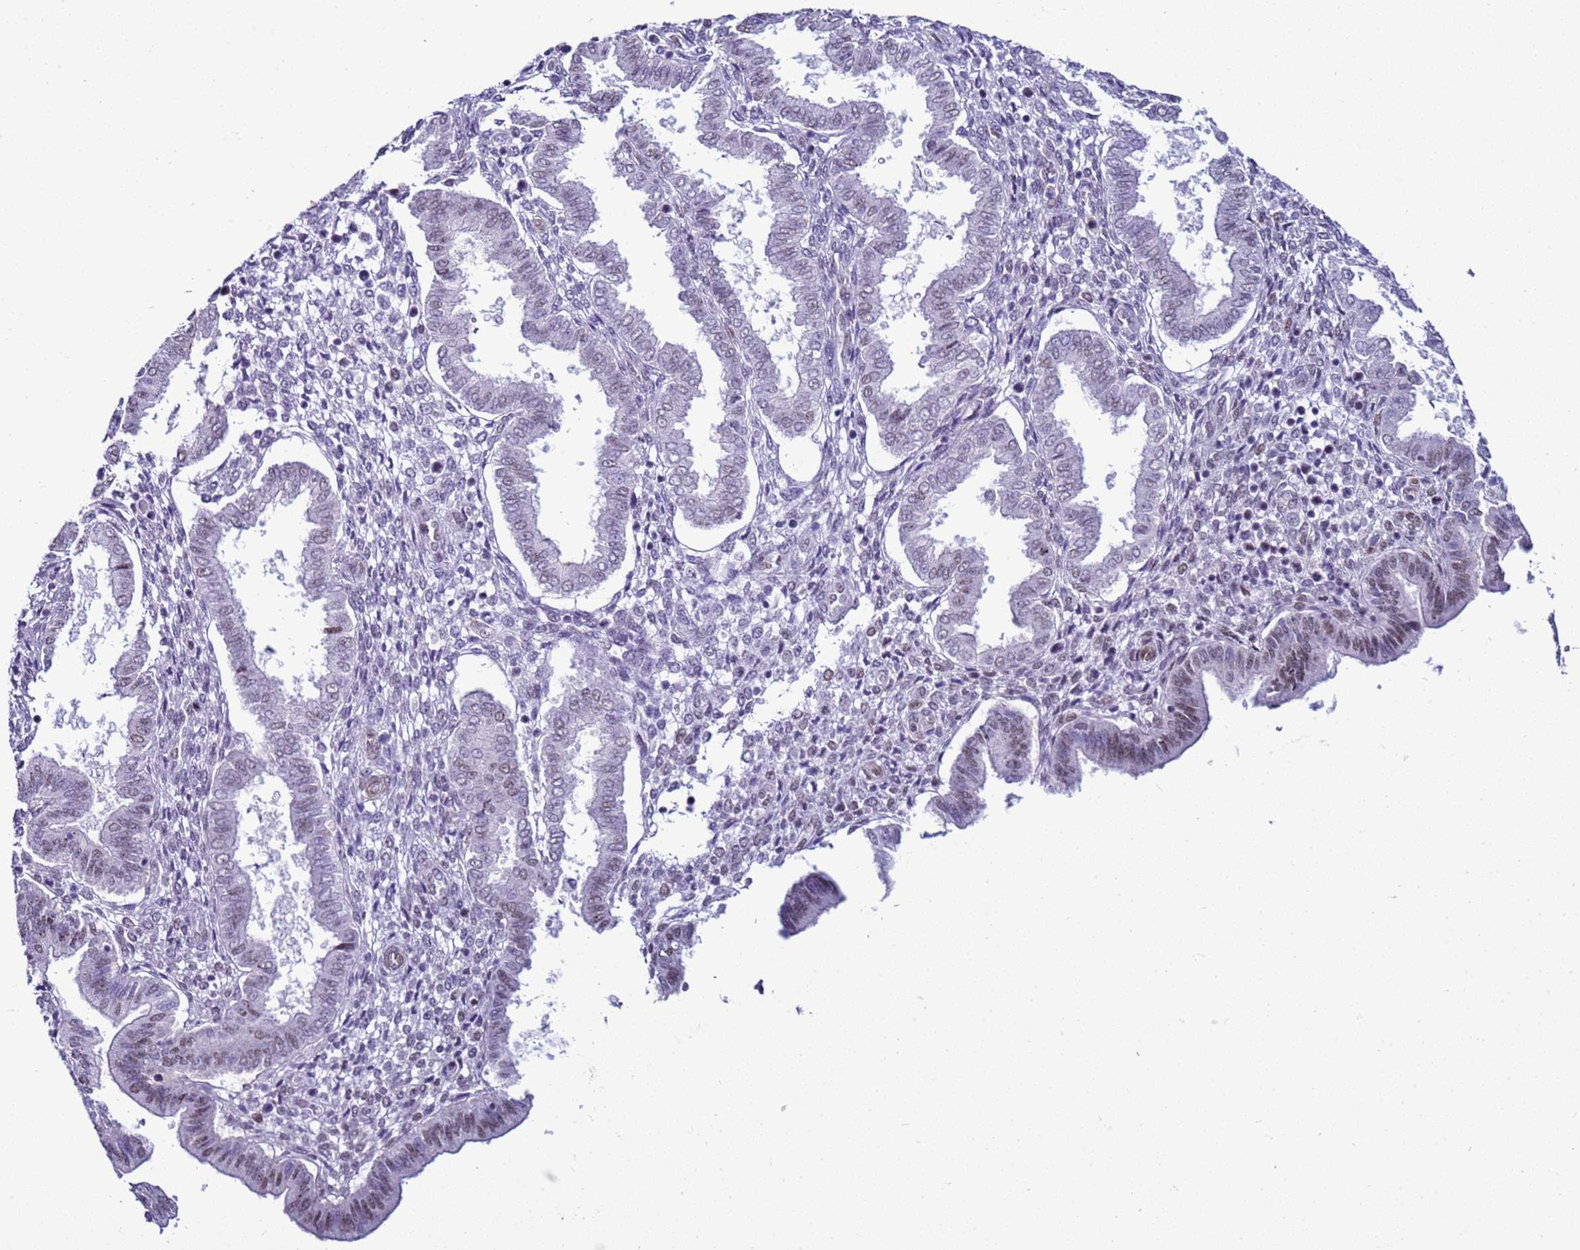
{"staining": {"intensity": "negative", "quantity": "none", "location": "none"}, "tissue": "endometrium", "cell_type": "Cells in endometrial stroma", "image_type": "normal", "snomed": [{"axis": "morphology", "description": "Normal tissue, NOS"}, {"axis": "topography", "description": "Endometrium"}], "caption": "IHC photomicrograph of benign endometrium stained for a protein (brown), which exhibits no positivity in cells in endometrial stroma. The staining was performed using DAB to visualize the protein expression in brown, while the nuclei were stained in blue with hematoxylin (Magnification: 20x).", "gene": "LRRC10B", "patient": {"sex": "female", "age": 24}}